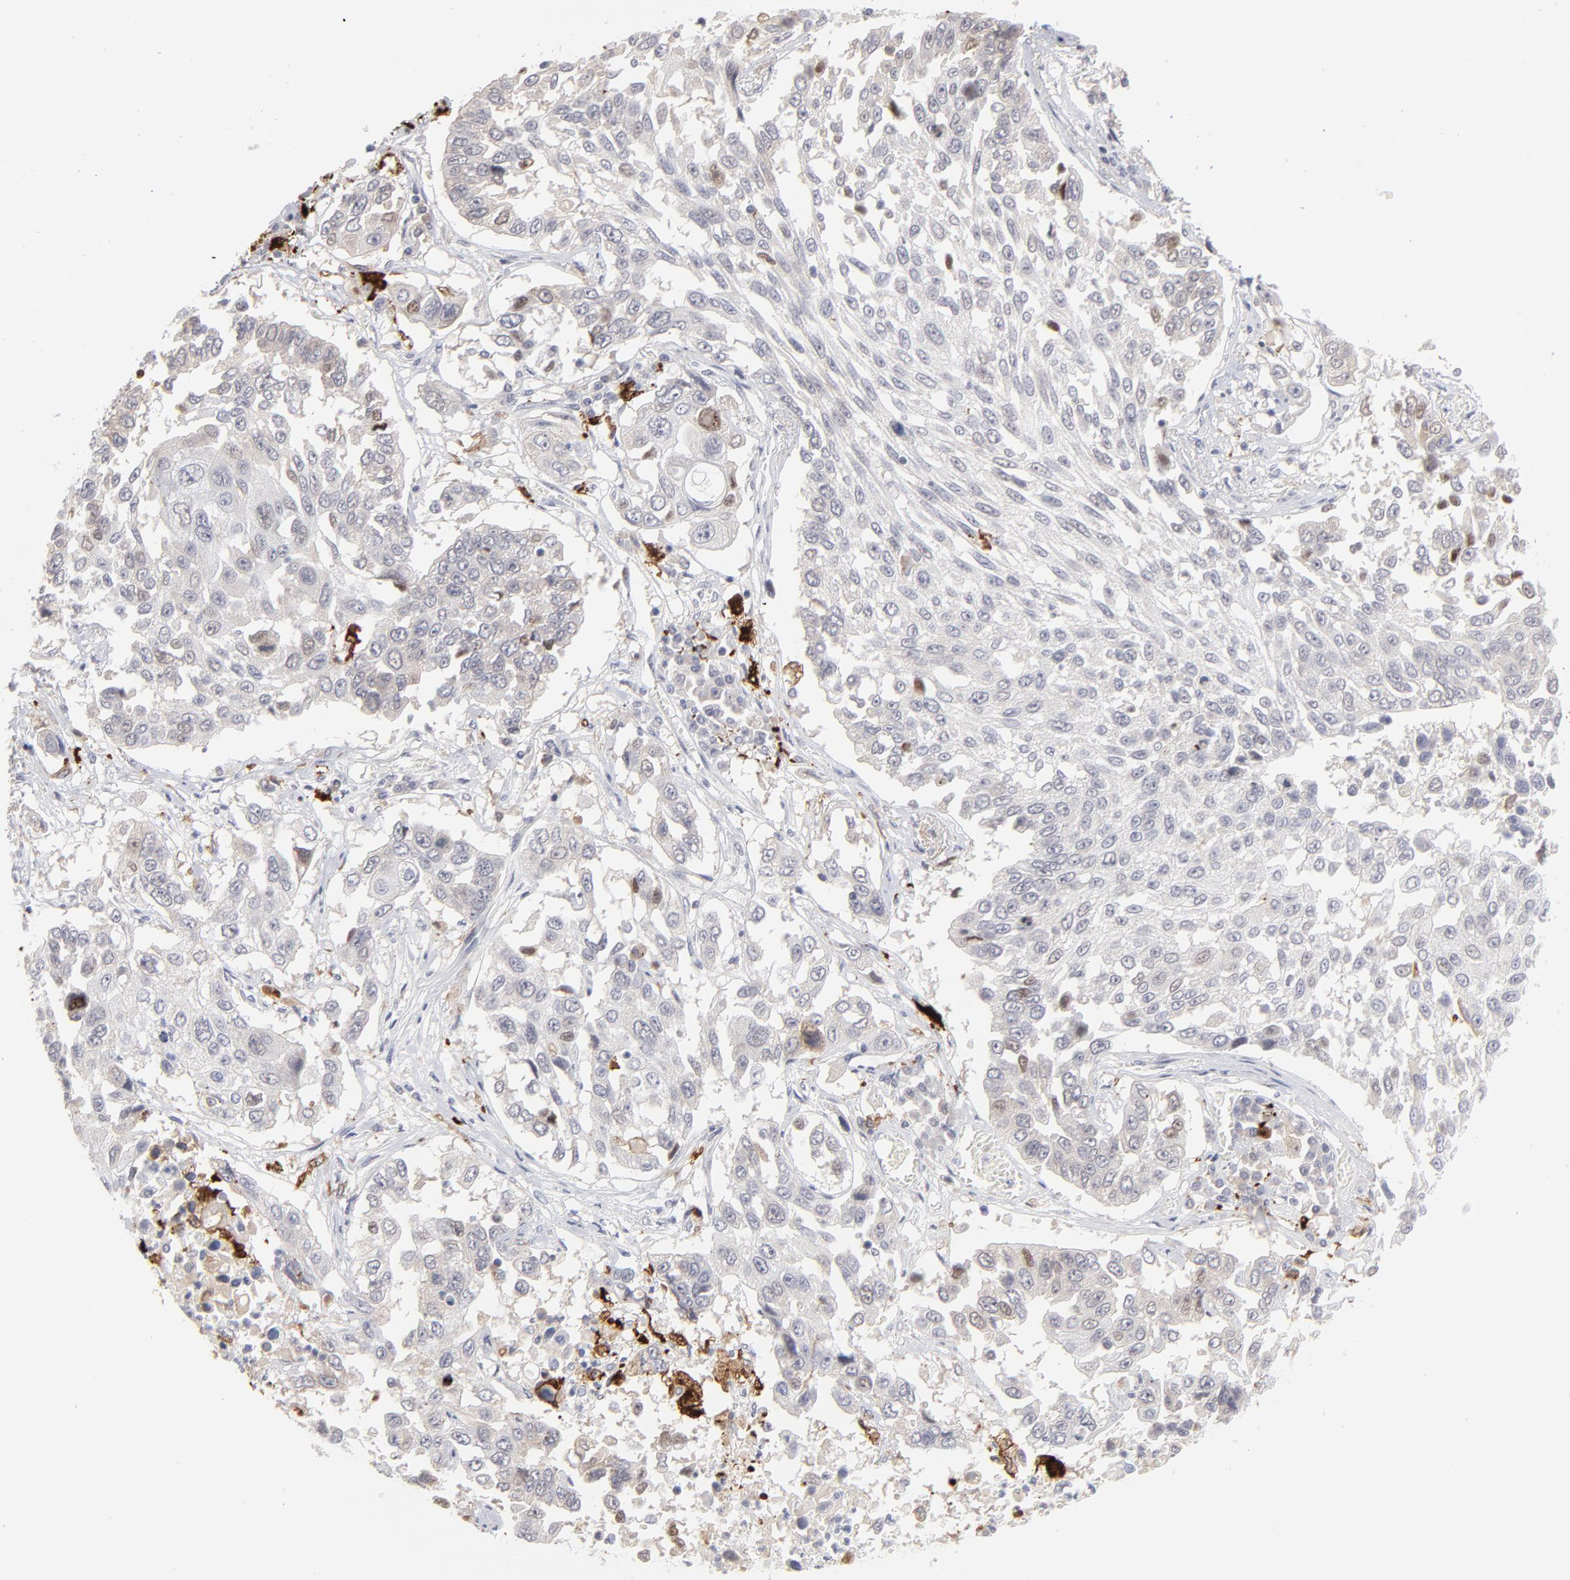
{"staining": {"intensity": "negative", "quantity": "none", "location": "none"}, "tissue": "lung cancer", "cell_type": "Tumor cells", "image_type": "cancer", "snomed": [{"axis": "morphology", "description": "Squamous cell carcinoma, NOS"}, {"axis": "topography", "description": "Lung"}], "caption": "An image of lung cancer (squamous cell carcinoma) stained for a protein demonstrates no brown staining in tumor cells.", "gene": "CCR2", "patient": {"sex": "male", "age": 71}}